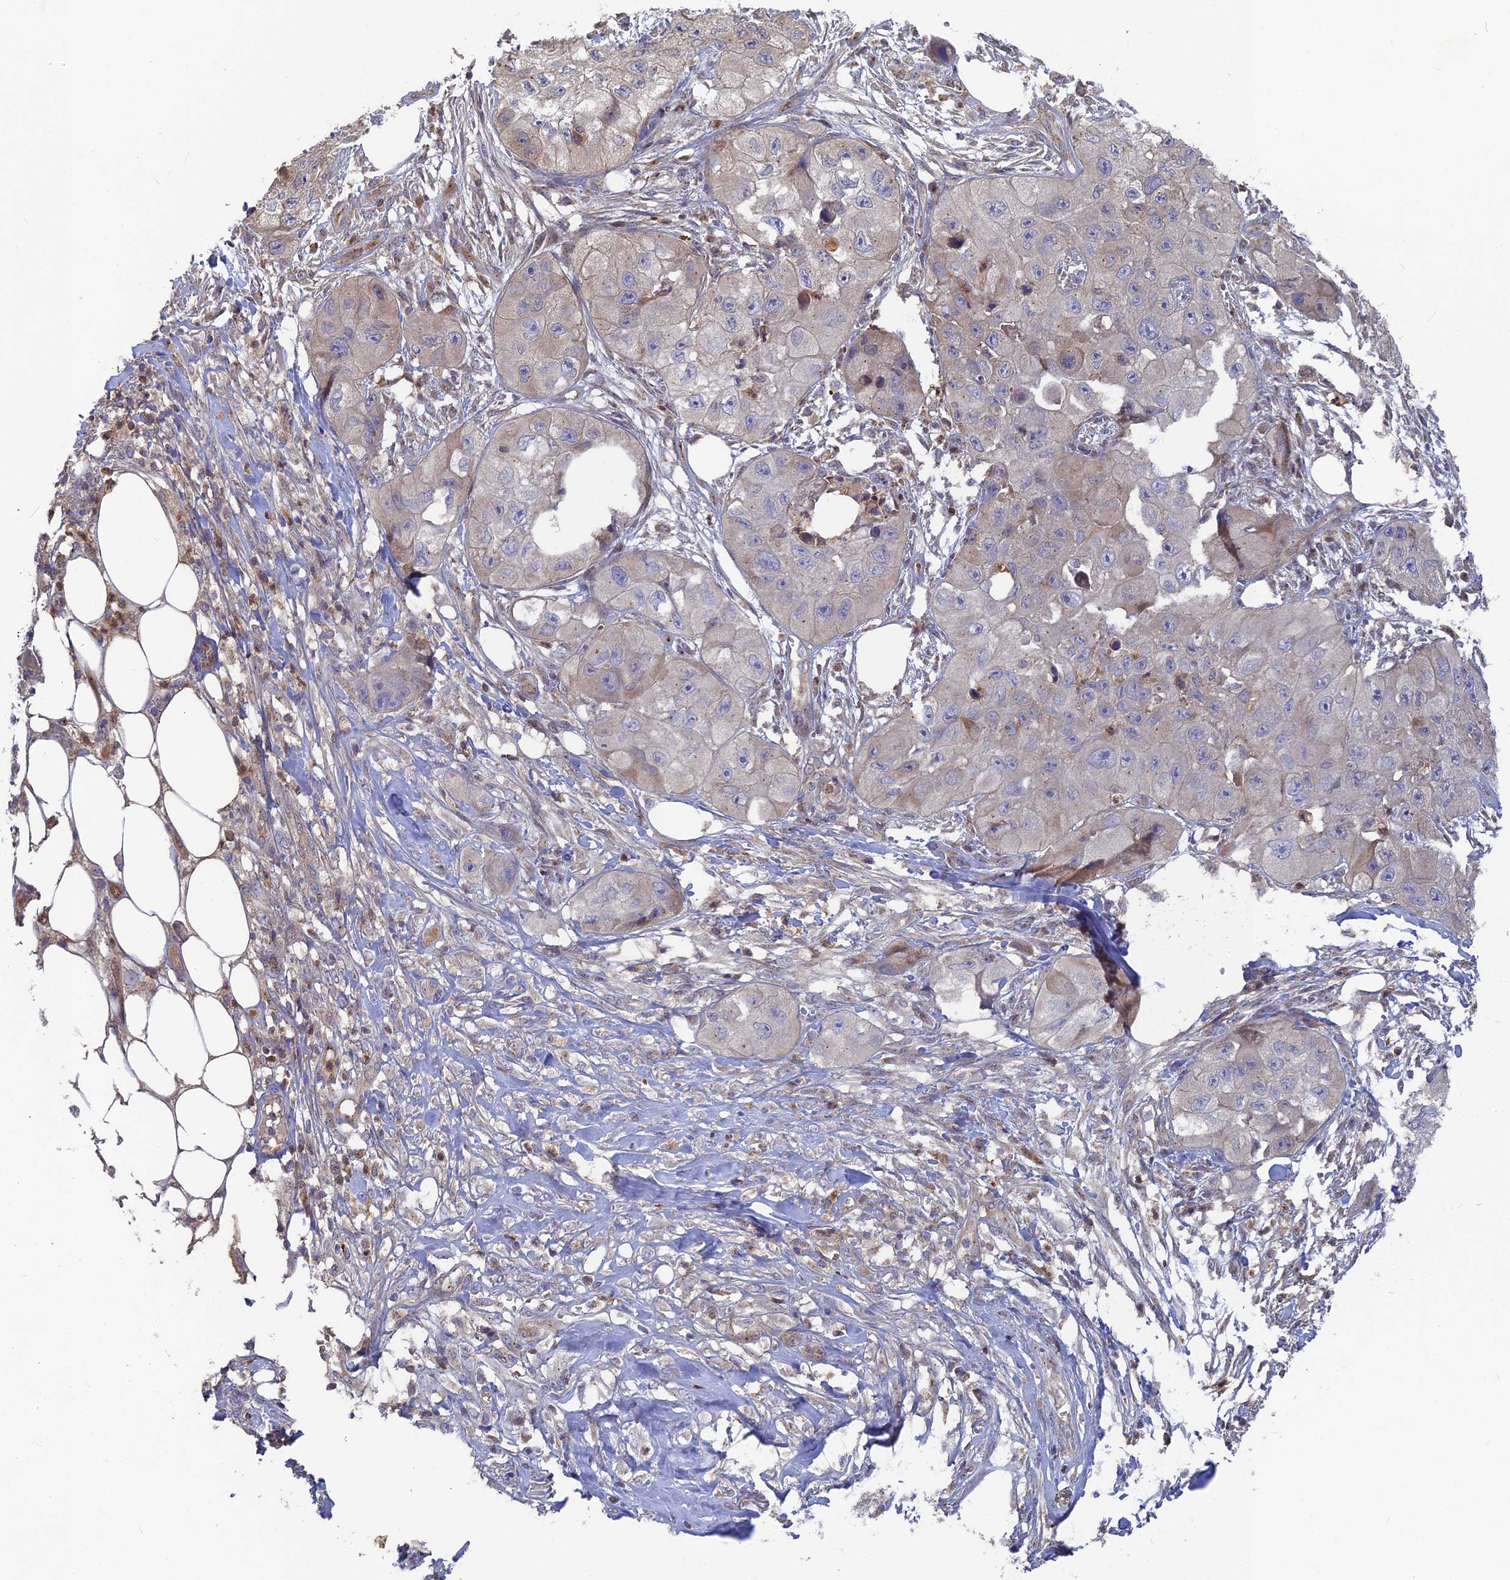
{"staining": {"intensity": "weak", "quantity": "<25%", "location": "cytoplasmic/membranous"}, "tissue": "skin cancer", "cell_type": "Tumor cells", "image_type": "cancer", "snomed": [{"axis": "morphology", "description": "Squamous cell carcinoma, NOS"}, {"axis": "topography", "description": "Skin"}, {"axis": "topography", "description": "Subcutis"}], "caption": "IHC of human squamous cell carcinoma (skin) exhibits no positivity in tumor cells.", "gene": "RPIA", "patient": {"sex": "male", "age": 73}}